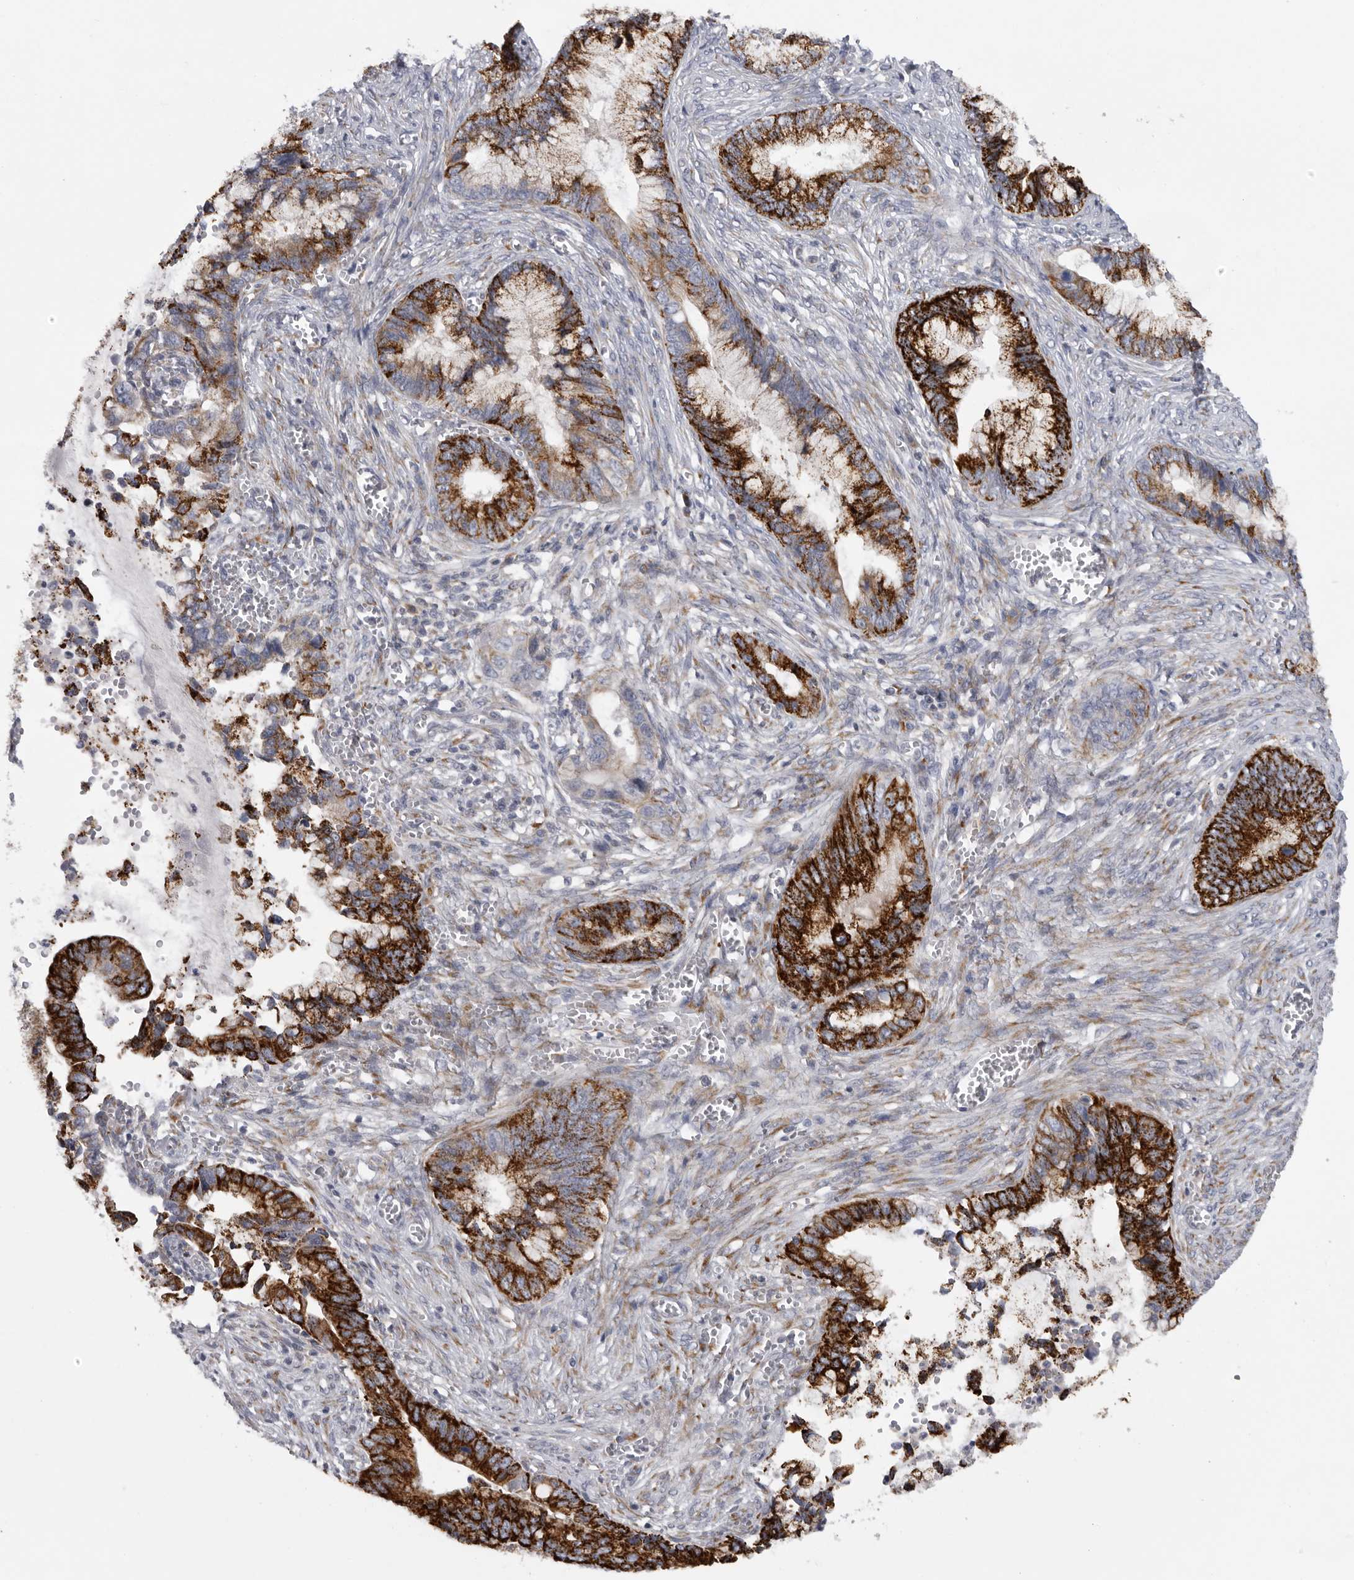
{"staining": {"intensity": "strong", "quantity": ">75%", "location": "cytoplasmic/membranous"}, "tissue": "cervical cancer", "cell_type": "Tumor cells", "image_type": "cancer", "snomed": [{"axis": "morphology", "description": "Adenocarcinoma, NOS"}, {"axis": "topography", "description": "Cervix"}], "caption": "The photomicrograph demonstrates staining of cervical adenocarcinoma, revealing strong cytoplasmic/membranous protein expression (brown color) within tumor cells.", "gene": "USP24", "patient": {"sex": "female", "age": 44}}